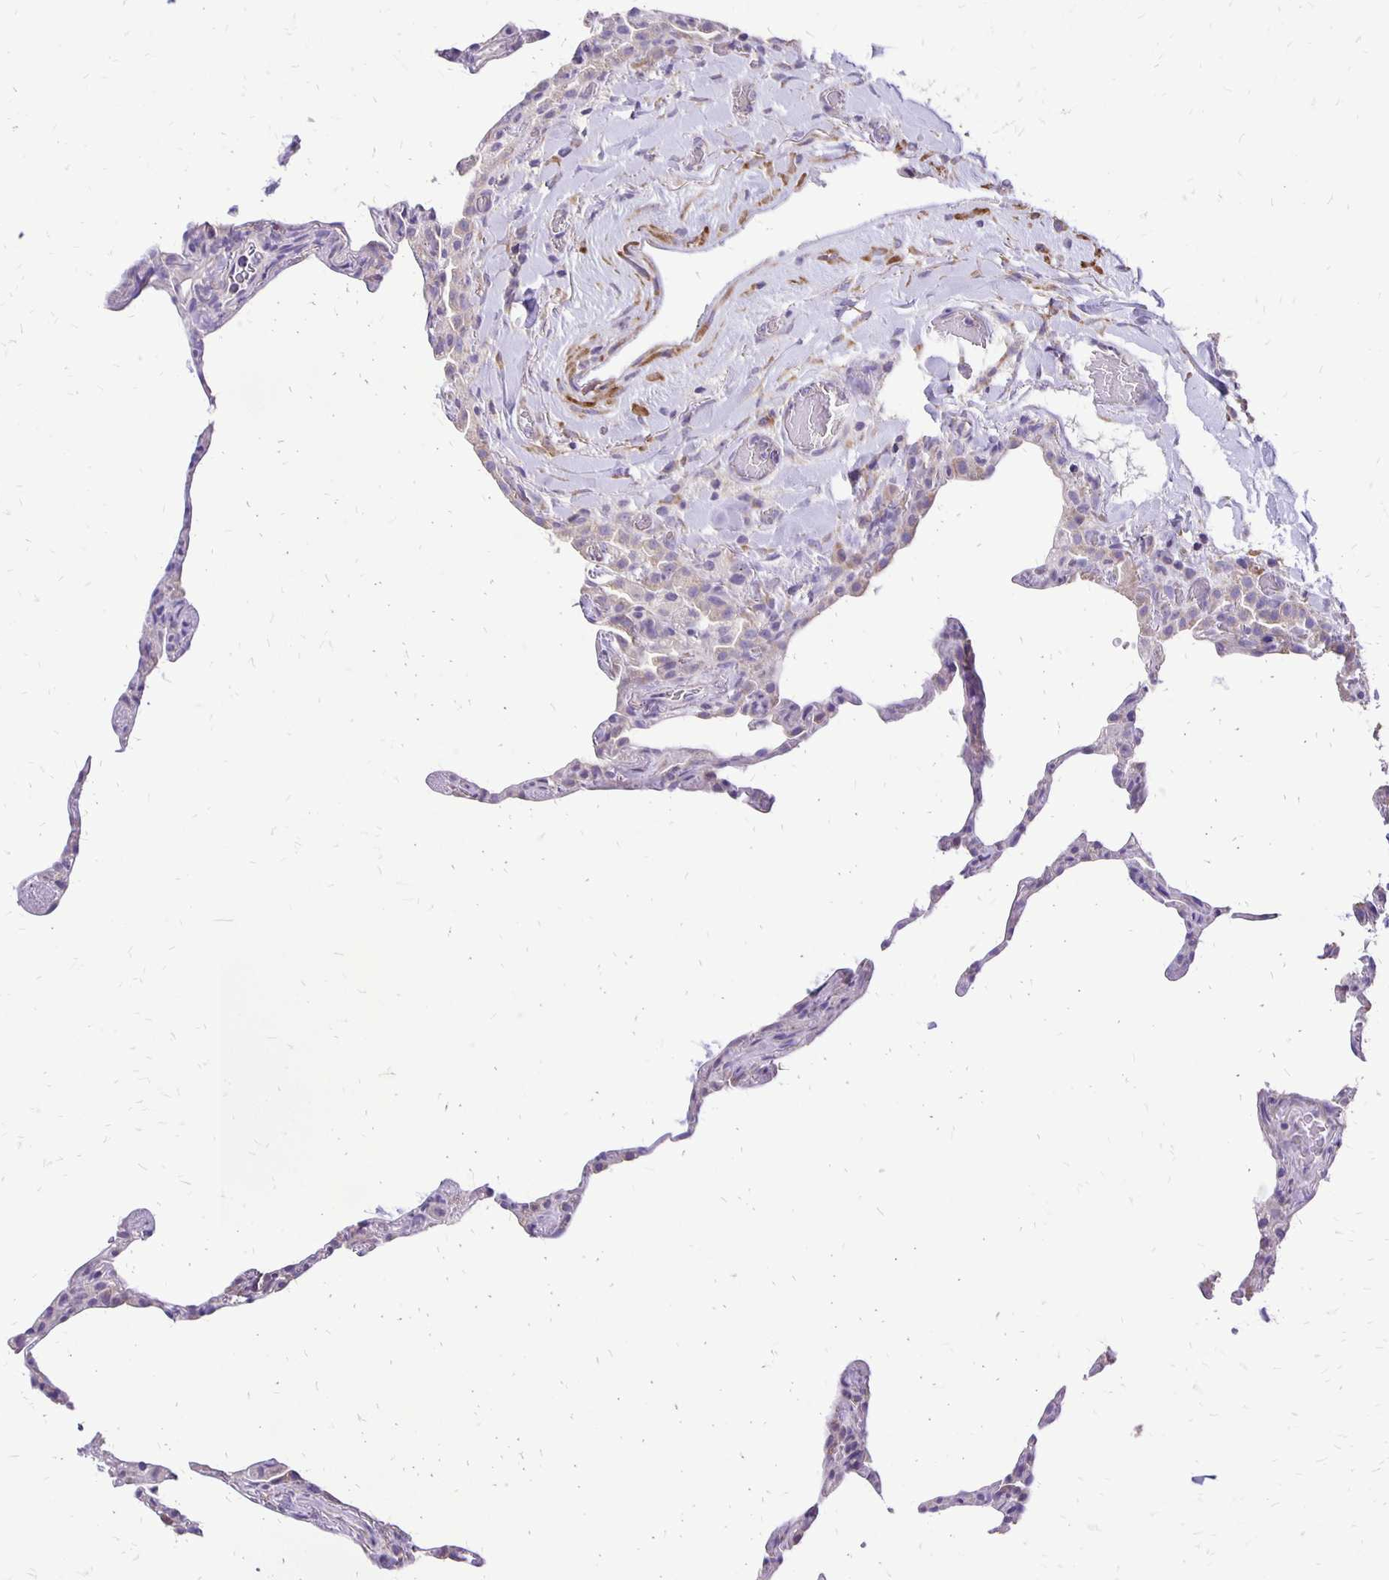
{"staining": {"intensity": "negative", "quantity": "none", "location": "none"}, "tissue": "lung", "cell_type": "Alveolar cells", "image_type": "normal", "snomed": [{"axis": "morphology", "description": "Normal tissue, NOS"}, {"axis": "topography", "description": "Lung"}], "caption": "A high-resolution histopathology image shows IHC staining of benign lung, which shows no significant expression in alveolar cells.", "gene": "ANKRD45", "patient": {"sex": "female", "age": 57}}